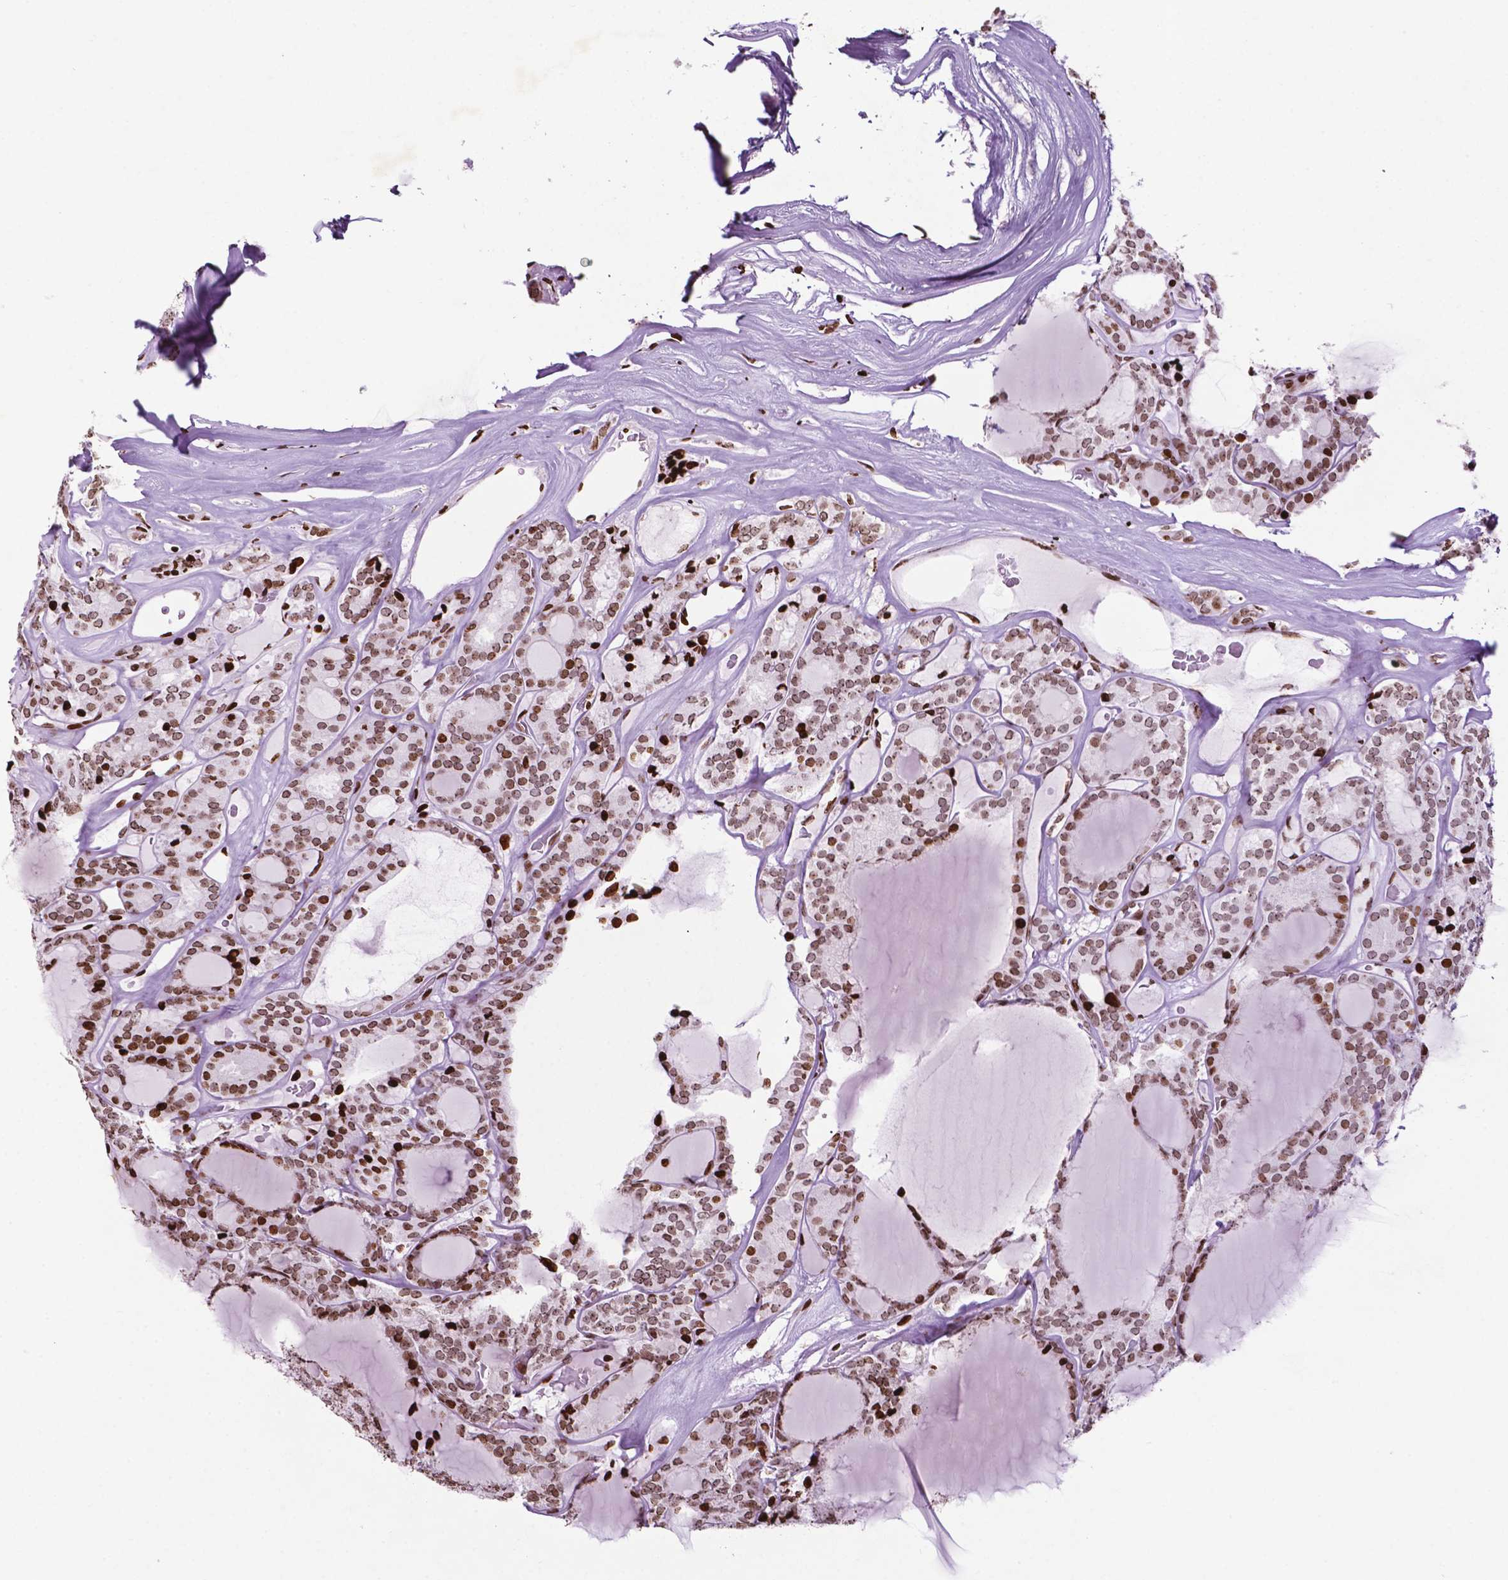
{"staining": {"intensity": "moderate", "quantity": ">75%", "location": "nuclear"}, "tissue": "thyroid cancer", "cell_type": "Tumor cells", "image_type": "cancer", "snomed": [{"axis": "morphology", "description": "Follicular adenoma carcinoma, NOS"}, {"axis": "topography", "description": "Thyroid gland"}], "caption": "An image of thyroid cancer (follicular adenoma carcinoma) stained for a protein displays moderate nuclear brown staining in tumor cells. The protein is stained brown, and the nuclei are stained in blue (DAB IHC with brightfield microscopy, high magnification).", "gene": "TMEM250", "patient": {"sex": "male", "age": 74}}